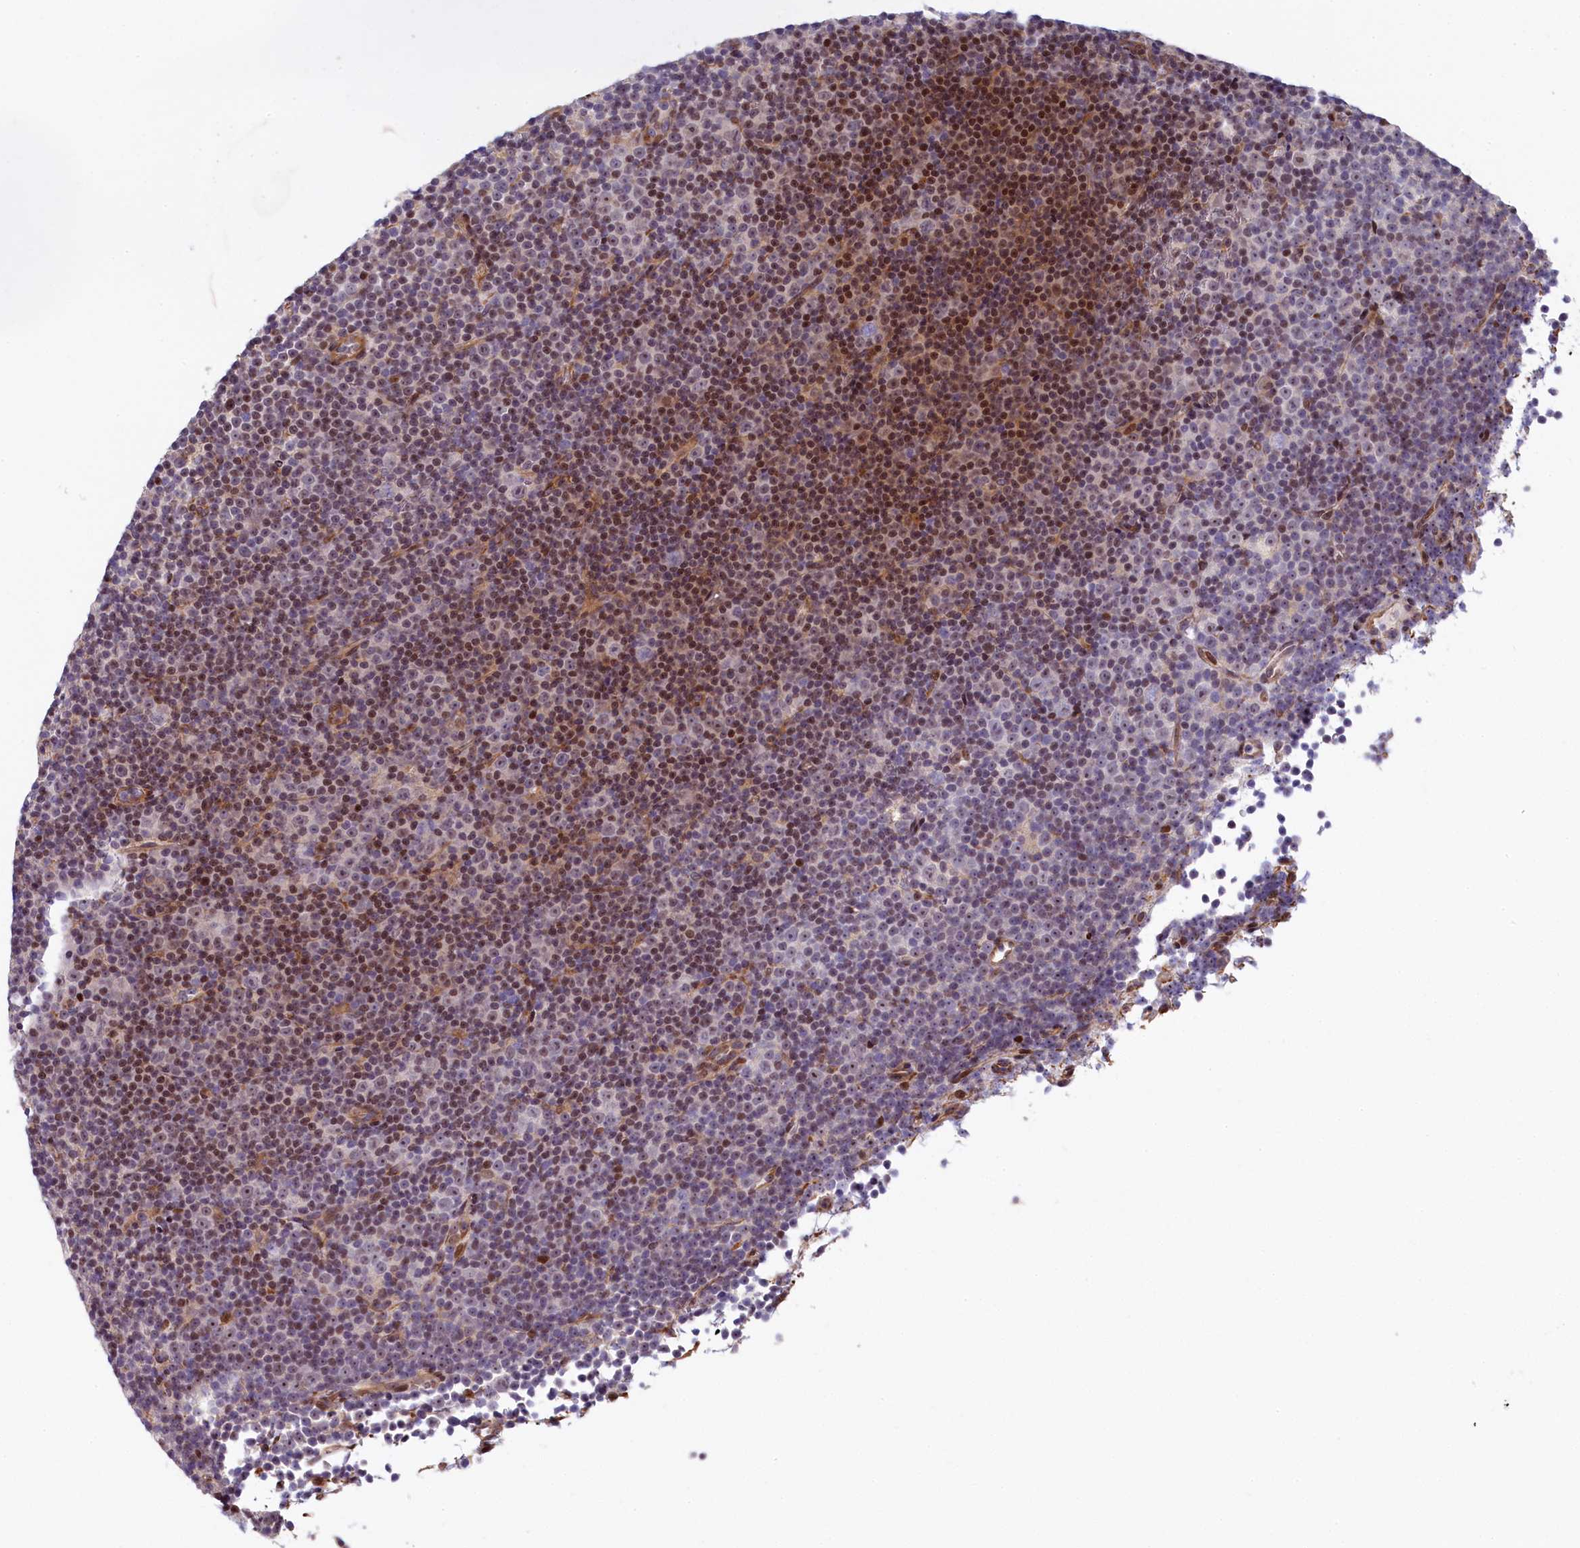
{"staining": {"intensity": "weak", "quantity": "25%-75%", "location": "nuclear"}, "tissue": "lymphoma", "cell_type": "Tumor cells", "image_type": "cancer", "snomed": [{"axis": "morphology", "description": "Malignant lymphoma, non-Hodgkin's type, Low grade"}, {"axis": "topography", "description": "Lymph node"}], "caption": "IHC image of lymphoma stained for a protein (brown), which demonstrates low levels of weak nuclear expression in approximately 25%-75% of tumor cells.", "gene": "TGDS", "patient": {"sex": "female", "age": 67}}